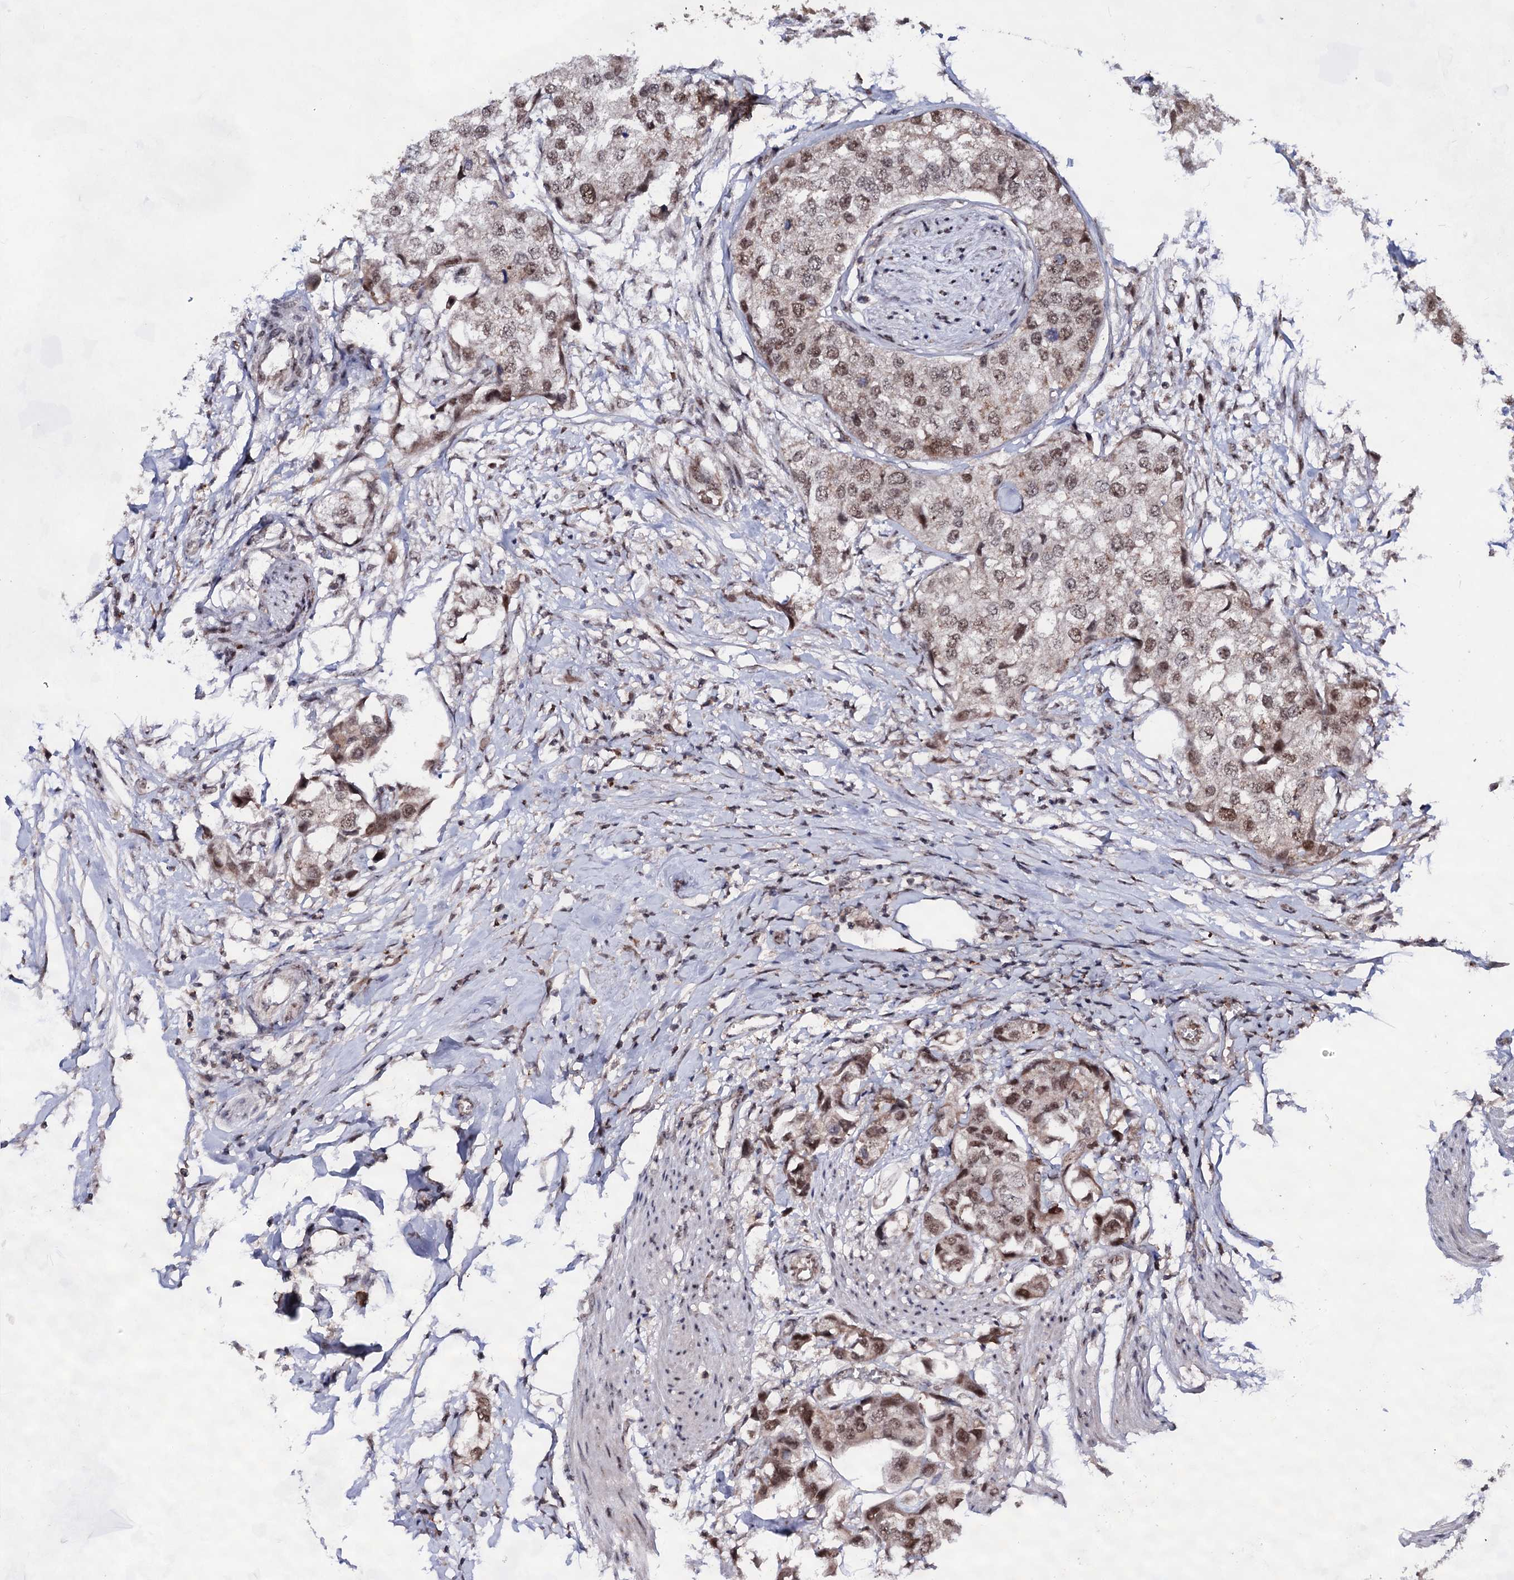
{"staining": {"intensity": "moderate", "quantity": "25%-75%", "location": "nuclear"}, "tissue": "urothelial cancer", "cell_type": "Tumor cells", "image_type": "cancer", "snomed": [{"axis": "morphology", "description": "Urothelial carcinoma, High grade"}, {"axis": "topography", "description": "Urinary bladder"}], "caption": "Immunohistochemical staining of human urothelial cancer shows medium levels of moderate nuclear positivity in approximately 25%-75% of tumor cells.", "gene": "EXOSC10", "patient": {"sex": "male", "age": 64}}